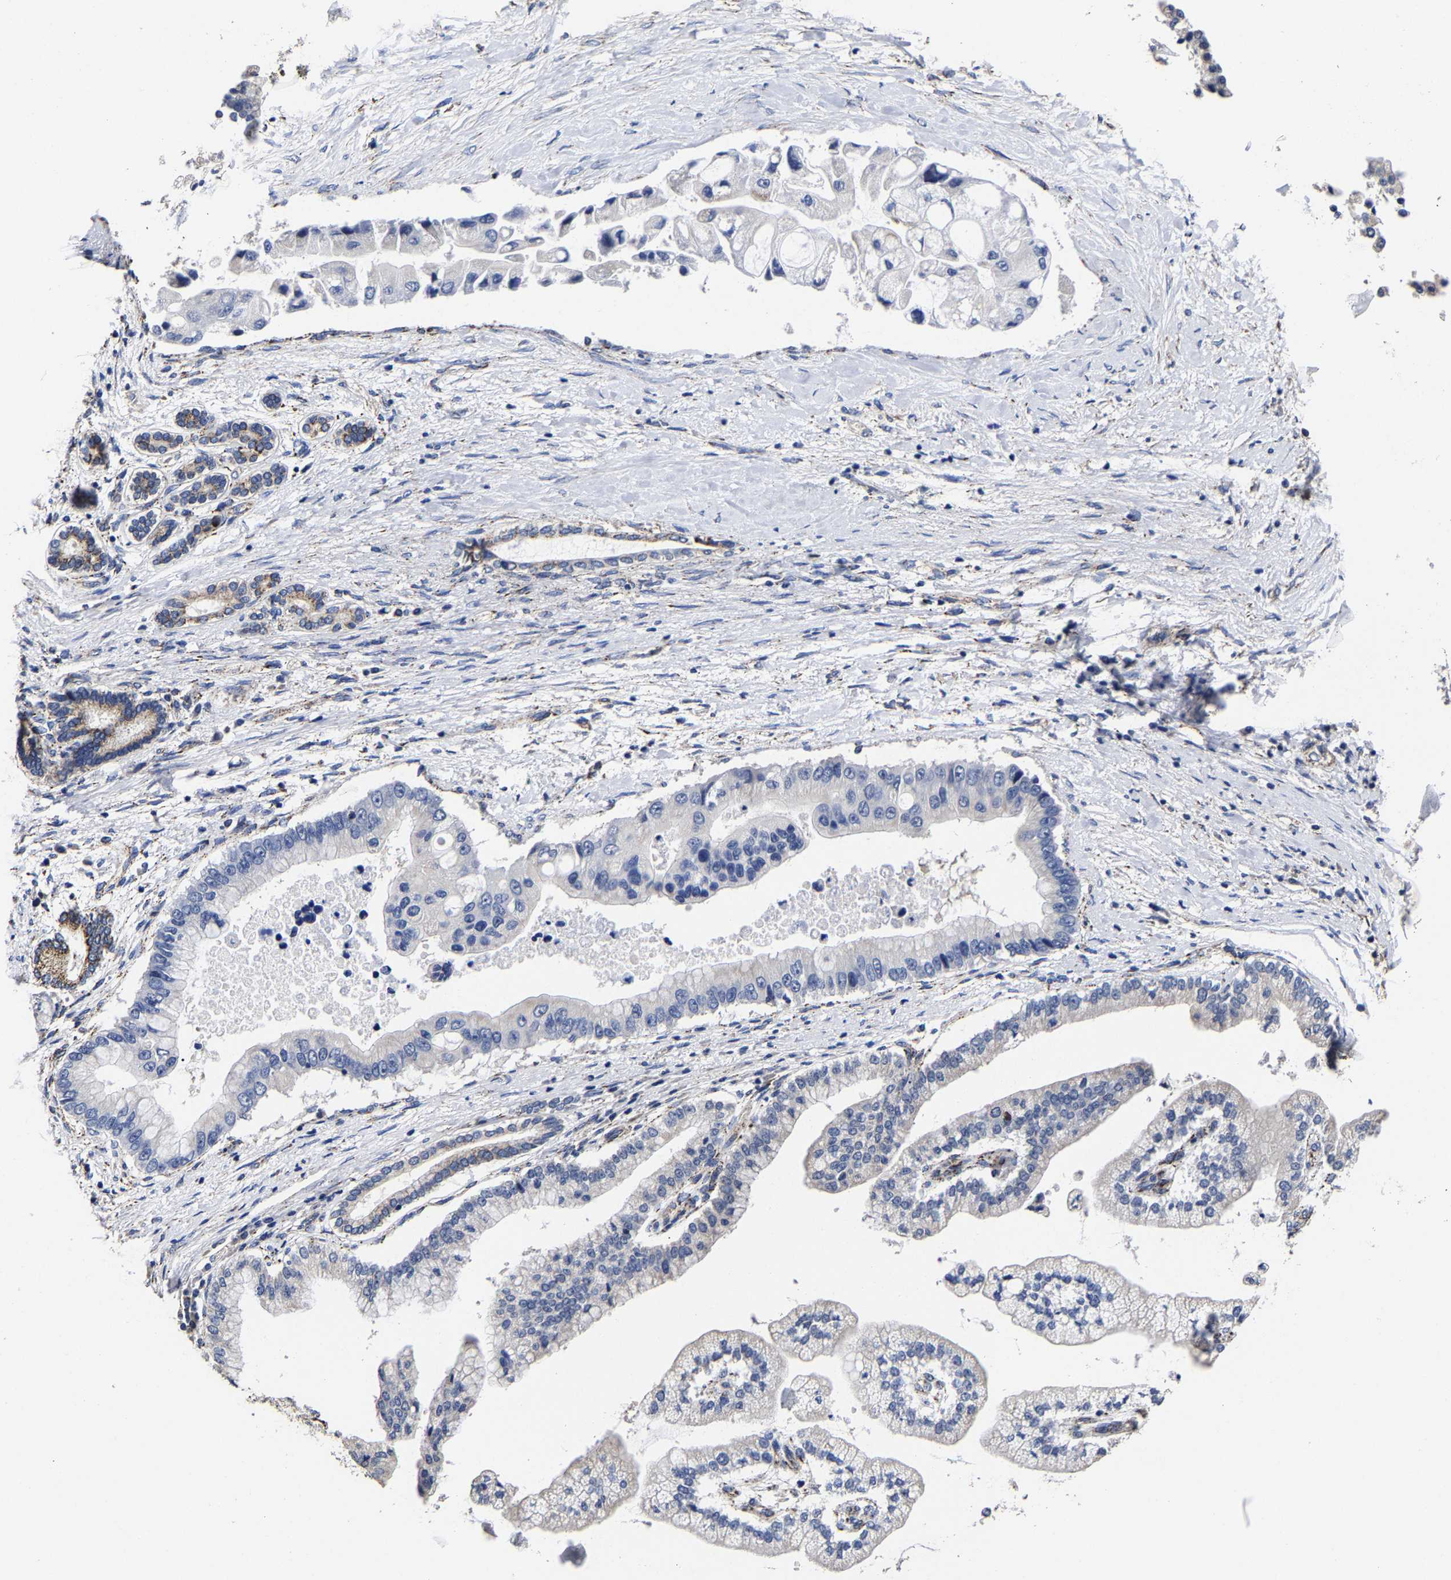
{"staining": {"intensity": "negative", "quantity": "none", "location": "none"}, "tissue": "liver cancer", "cell_type": "Tumor cells", "image_type": "cancer", "snomed": [{"axis": "morphology", "description": "Cholangiocarcinoma"}, {"axis": "topography", "description": "Liver"}], "caption": "IHC histopathology image of neoplastic tissue: cholangiocarcinoma (liver) stained with DAB reveals no significant protein positivity in tumor cells. (DAB IHC, high magnification).", "gene": "AASS", "patient": {"sex": "male", "age": 50}}